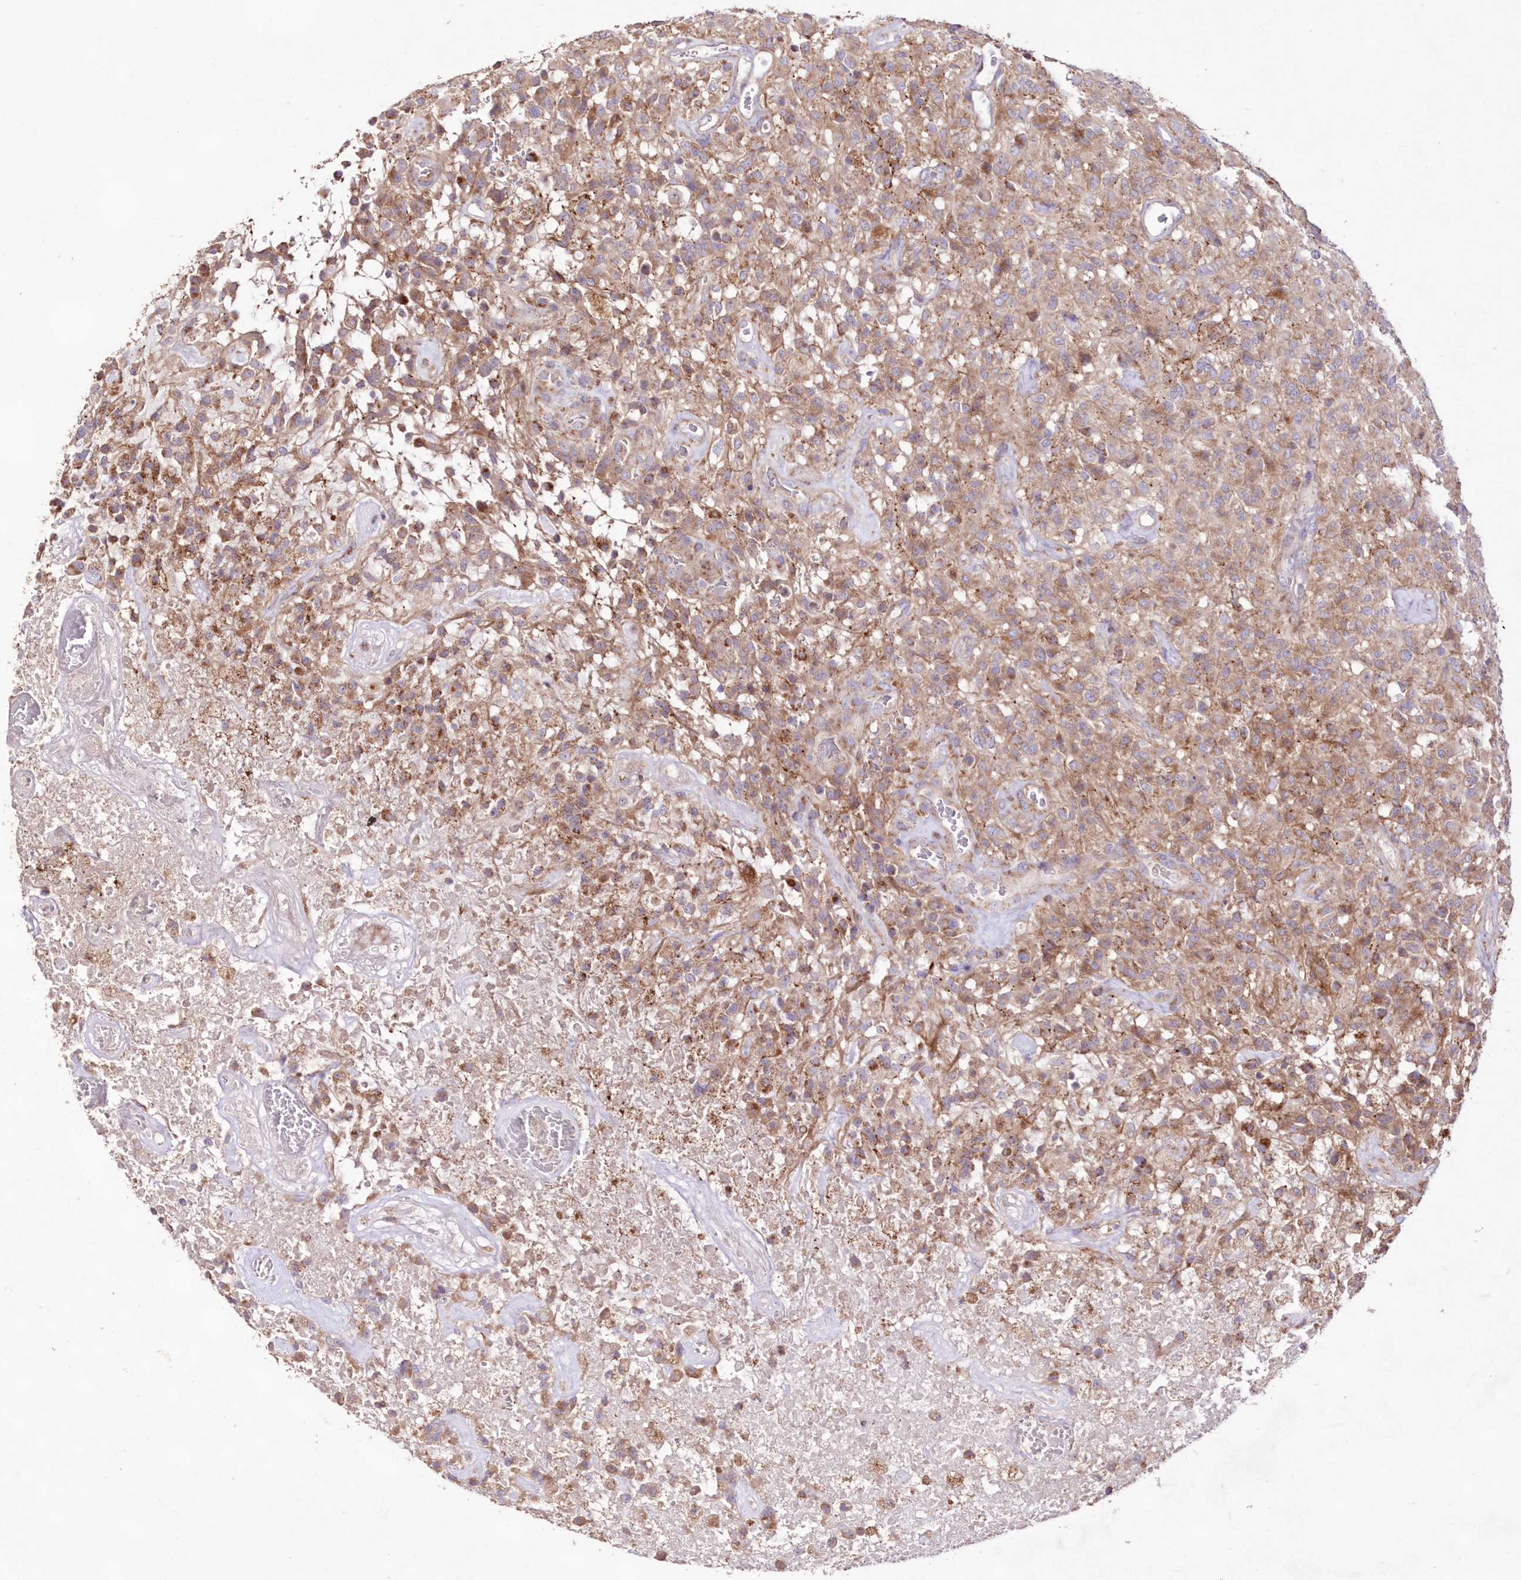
{"staining": {"intensity": "weak", "quantity": ">75%", "location": "cytoplasmic/membranous"}, "tissue": "glioma", "cell_type": "Tumor cells", "image_type": "cancer", "snomed": [{"axis": "morphology", "description": "Glioma, malignant, High grade"}, {"axis": "topography", "description": "Brain"}], "caption": "Tumor cells exhibit low levels of weak cytoplasmic/membranous expression in approximately >75% of cells in glioma.", "gene": "HADHB", "patient": {"sex": "female", "age": 57}}